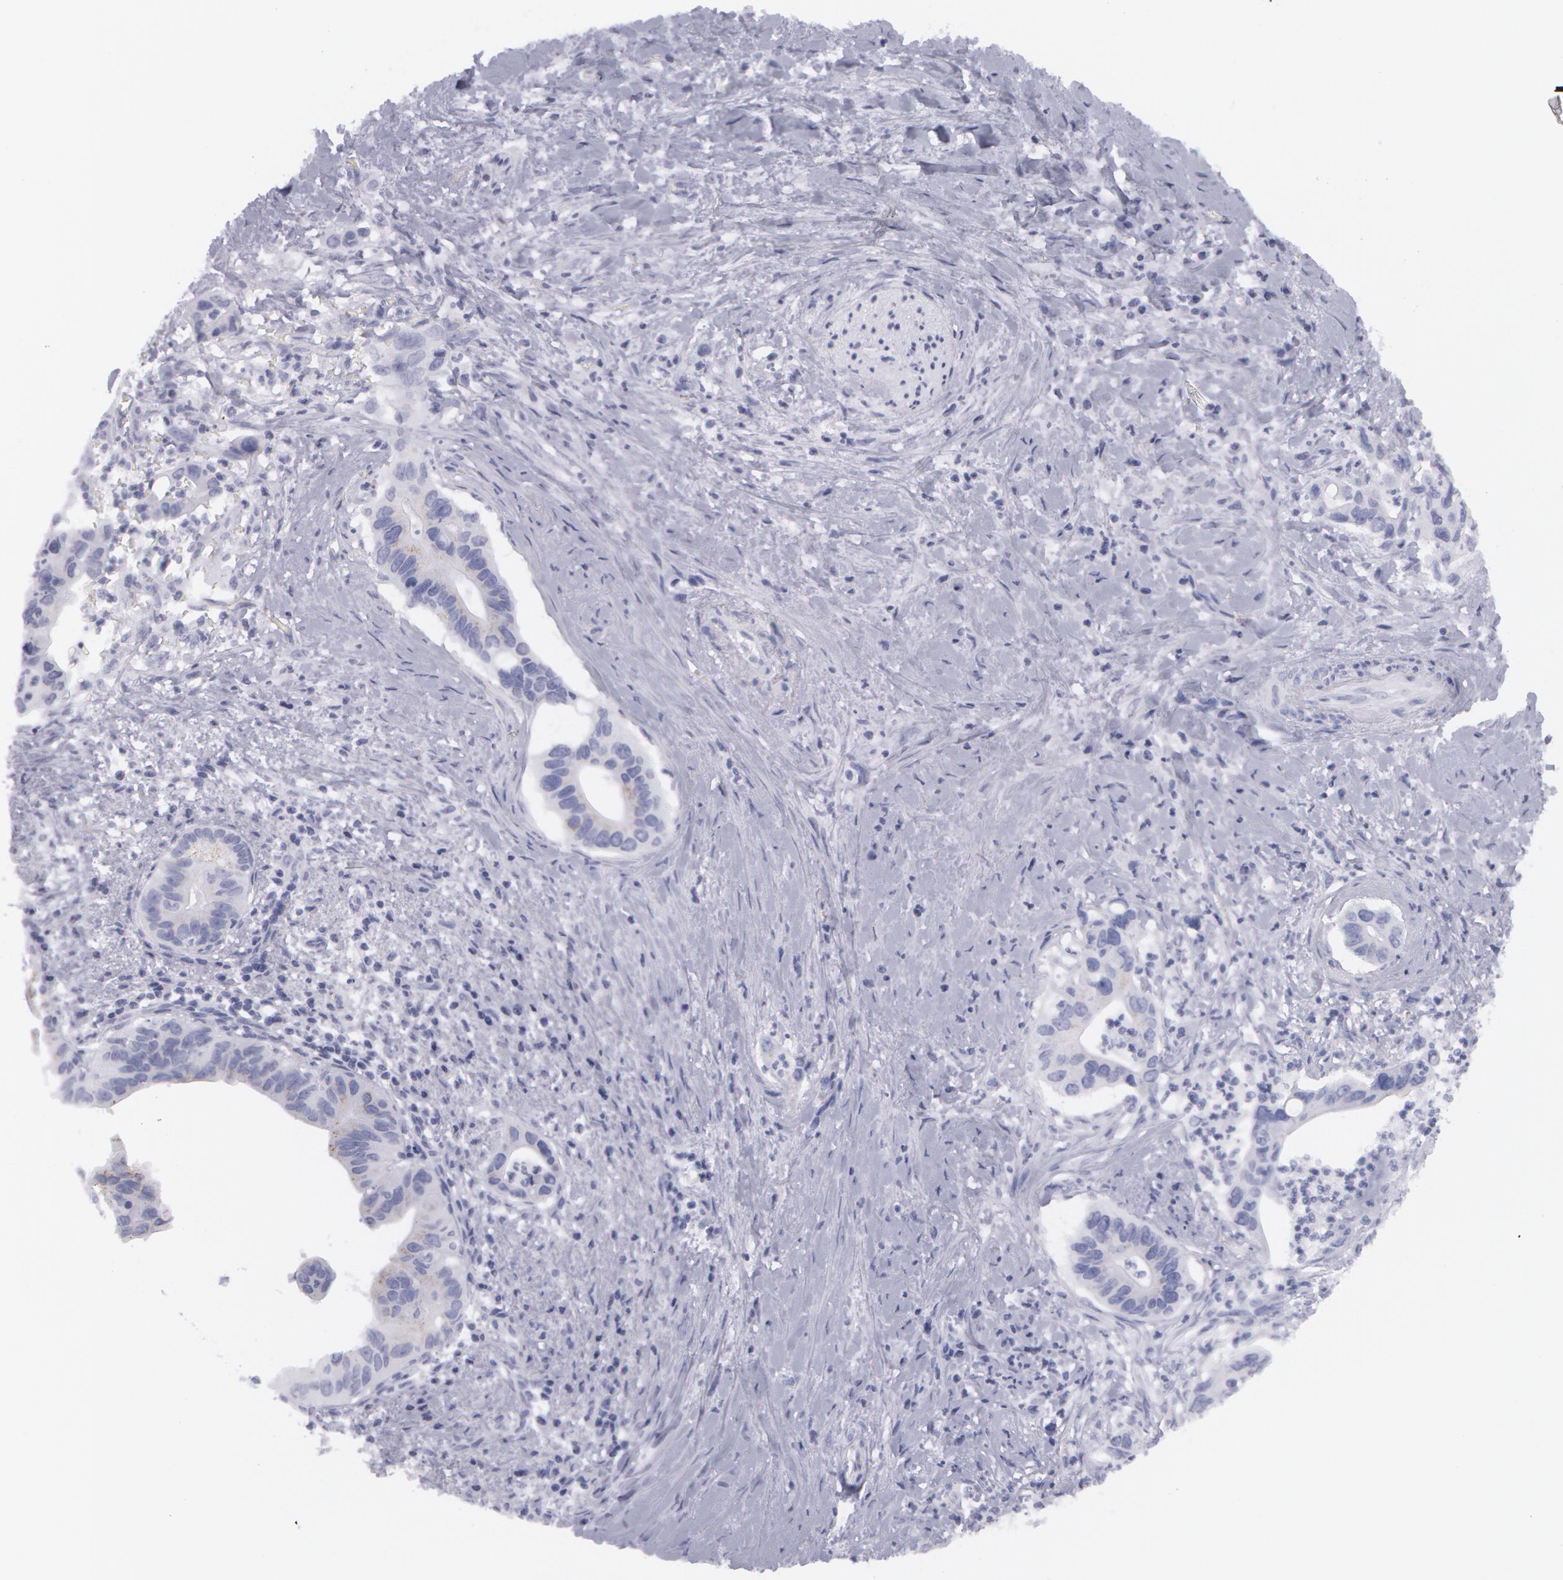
{"staining": {"intensity": "negative", "quantity": "none", "location": "none"}, "tissue": "liver cancer", "cell_type": "Tumor cells", "image_type": "cancer", "snomed": [{"axis": "morphology", "description": "Cholangiocarcinoma"}, {"axis": "topography", "description": "Liver"}], "caption": "Protein analysis of liver cancer (cholangiocarcinoma) reveals no significant positivity in tumor cells. (DAB immunohistochemistry visualized using brightfield microscopy, high magnification).", "gene": "AMACR", "patient": {"sex": "female", "age": 65}}